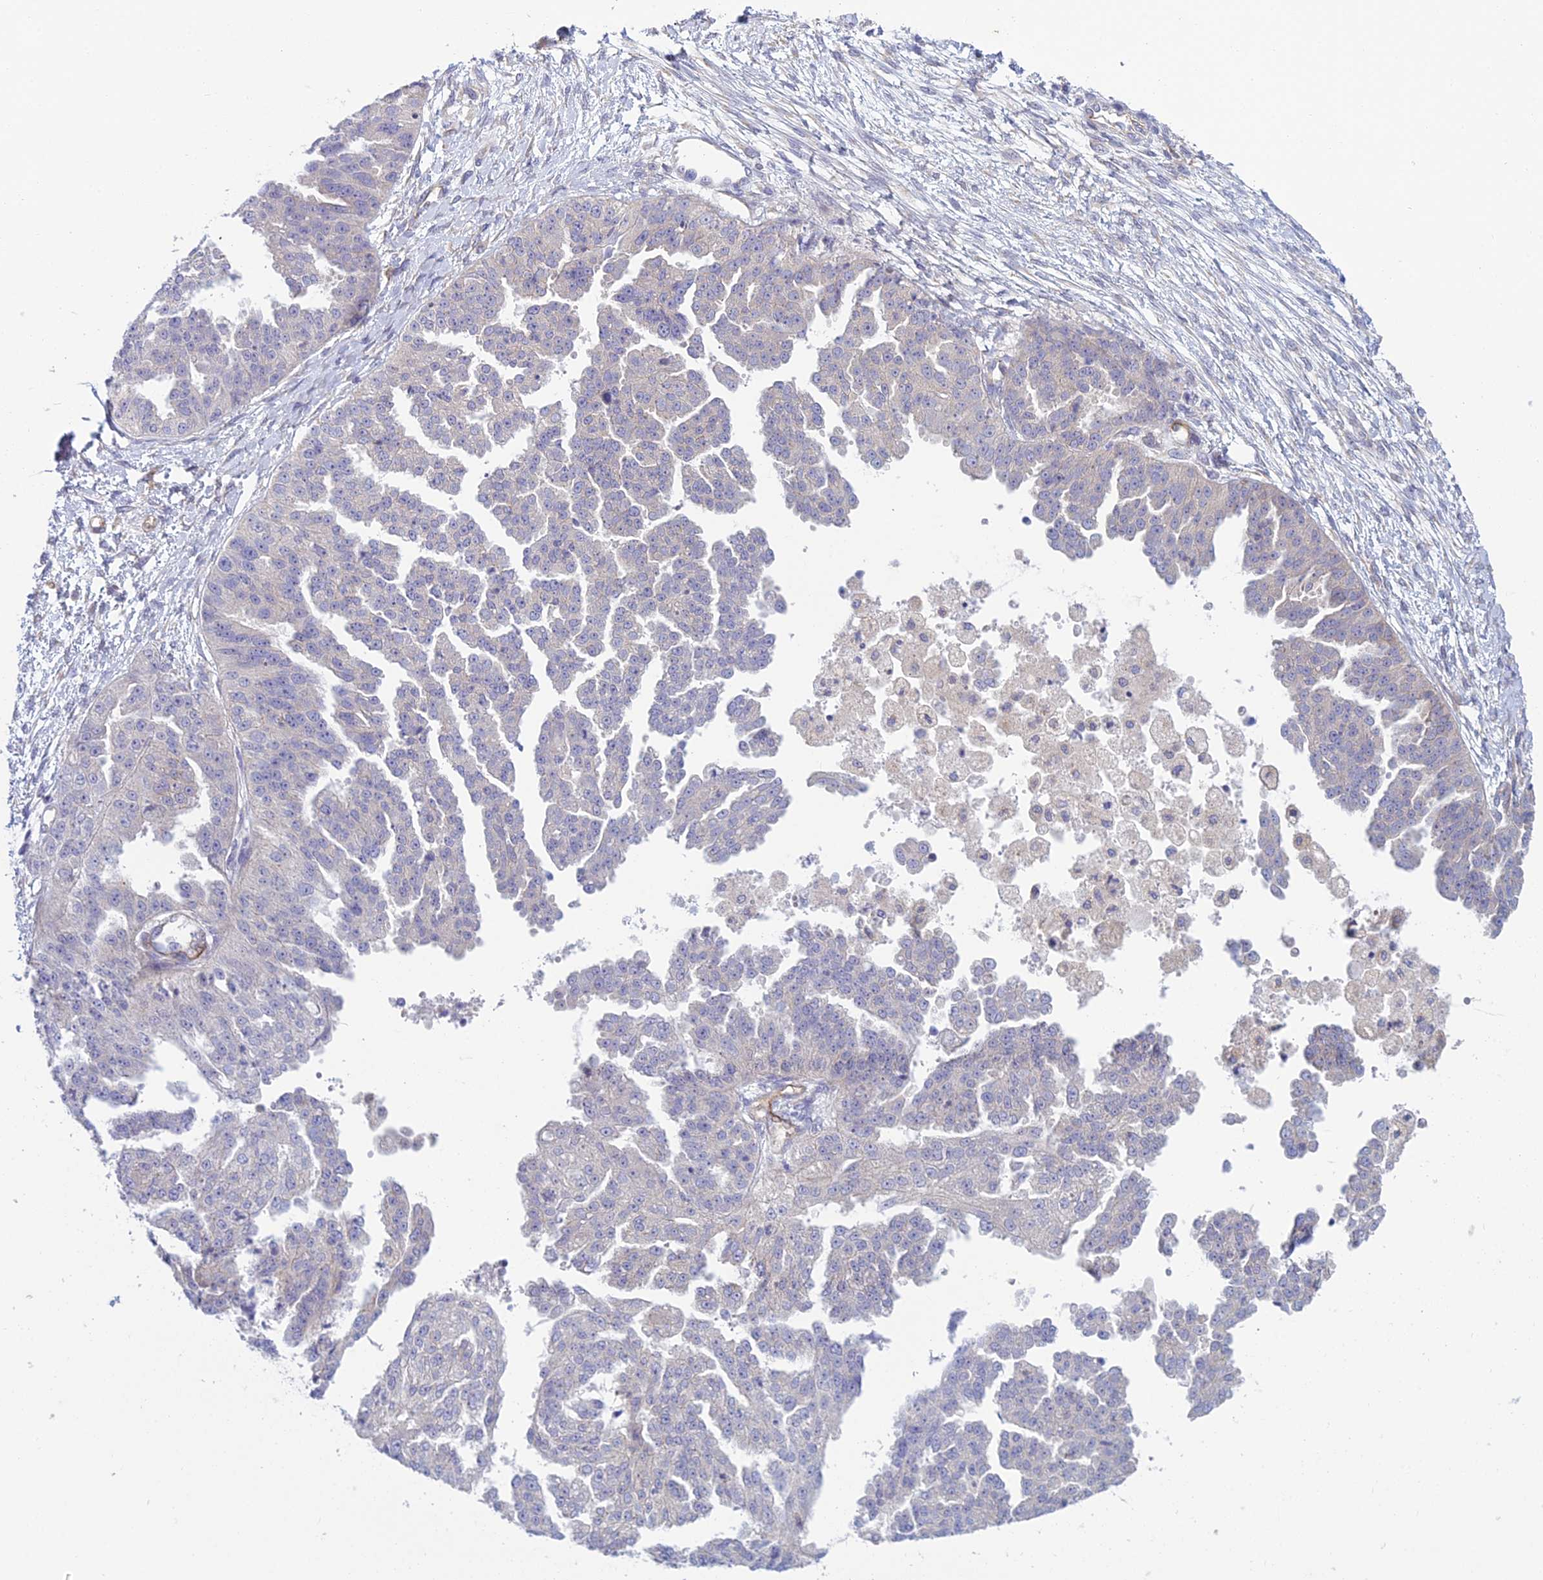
{"staining": {"intensity": "negative", "quantity": "none", "location": "none"}, "tissue": "ovarian cancer", "cell_type": "Tumor cells", "image_type": "cancer", "snomed": [{"axis": "morphology", "description": "Cystadenocarcinoma, serous, NOS"}, {"axis": "topography", "description": "Ovary"}], "caption": "Immunohistochemical staining of human ovarian cancer (serous cystadenocarcinoma) shows no significant expression in tumor cells. (DAB (3,3'-diaminobenzidine) immunohistochemistry (IHC) visualized using brightfield microscopy, high magnification).", "gene": "DUS2", "patient": {"sex": "female", "age": 58}}